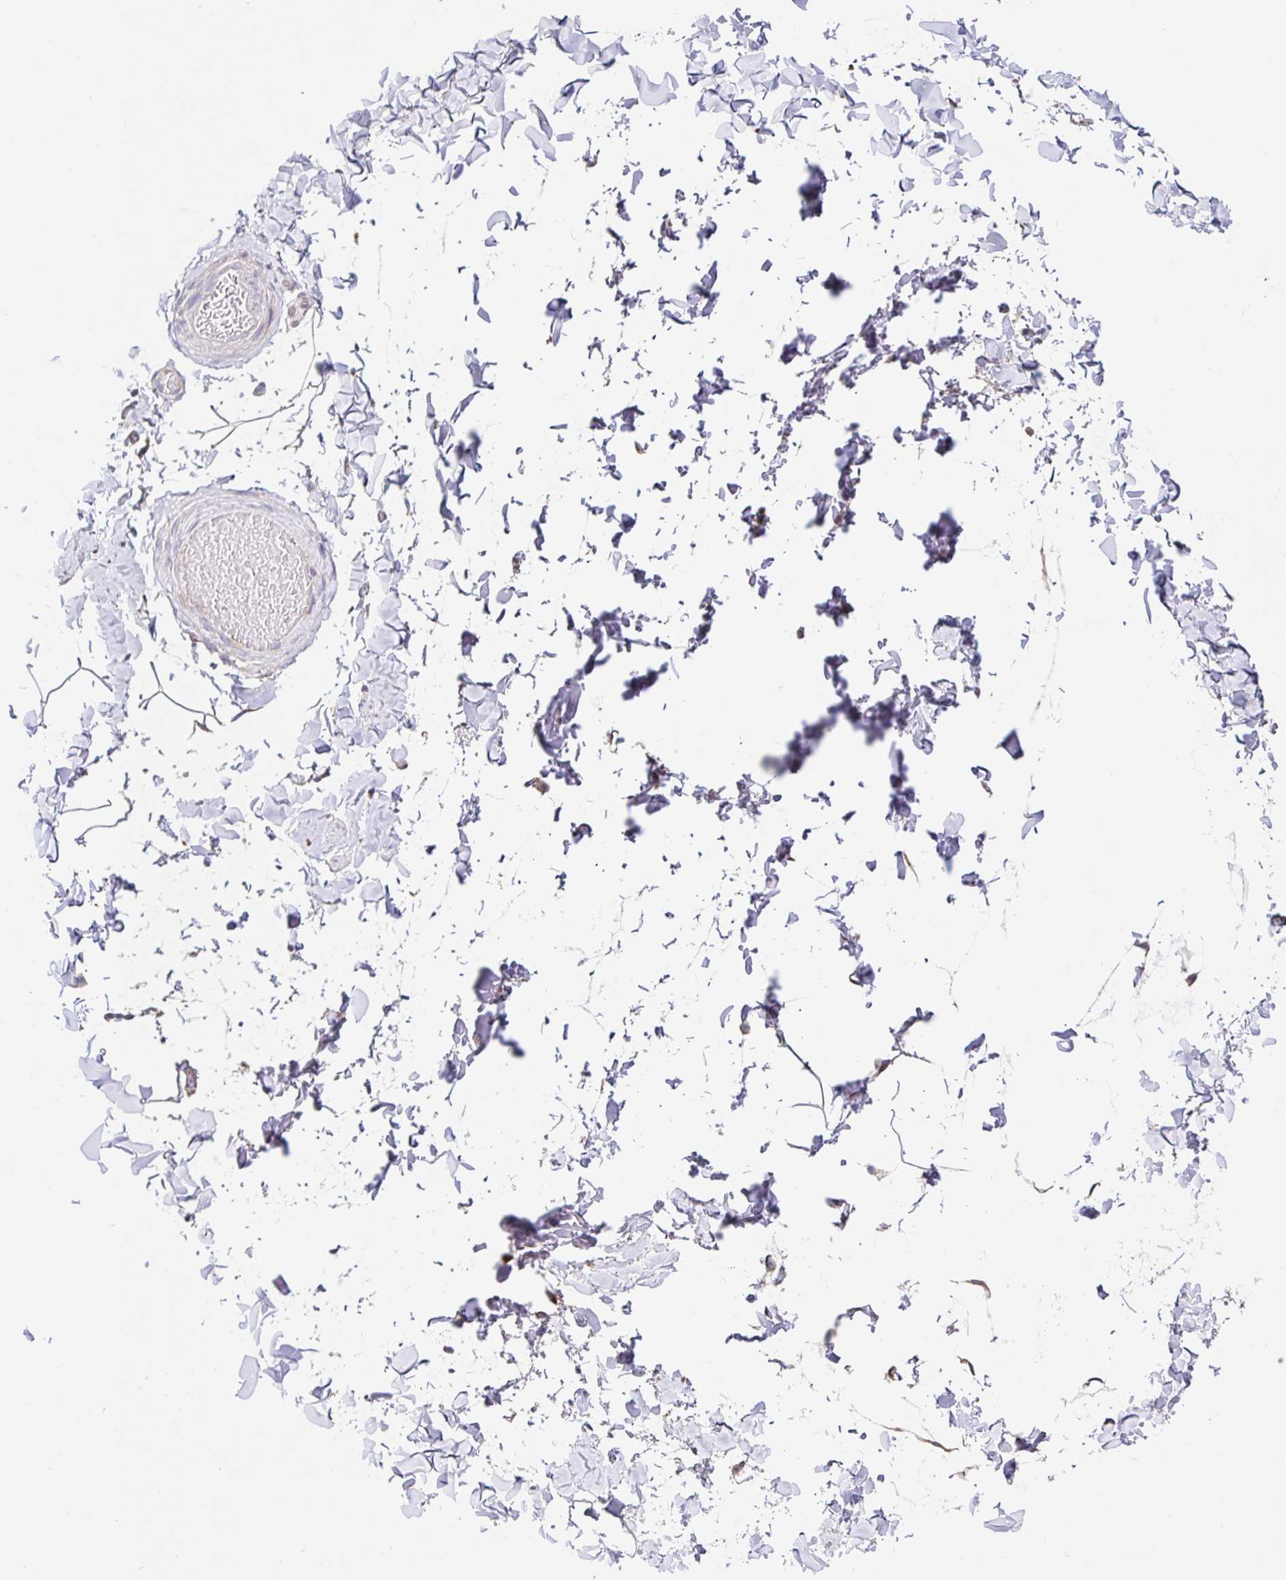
{"staining": {"intensity": "negative", "quantity": "none", "location": "none"}, "tissue": "adipose tissue", "cell_type": "Adipocytes", "image_type": "normal", "snomed": [{"axis": "morphology", "description": "Normal tissue, NOS"}, {"axis": "topography", "description": "Soft tissue"}, {"axis": "topography", "description": "Adipose tissue"}, {"axis": "topography", "description": "Vascular tissue"}, {"axis": "topography", "description": "Peripheral nerve tissue"}], "caption": "Image shows no significant protein expression in adipocytes of unremarkable adipose tissue. (Brightfield microscopy of DAB IHC at high magnification).", "gene": "PDPK1", "patient": {"sex": "male", "age": 29}}